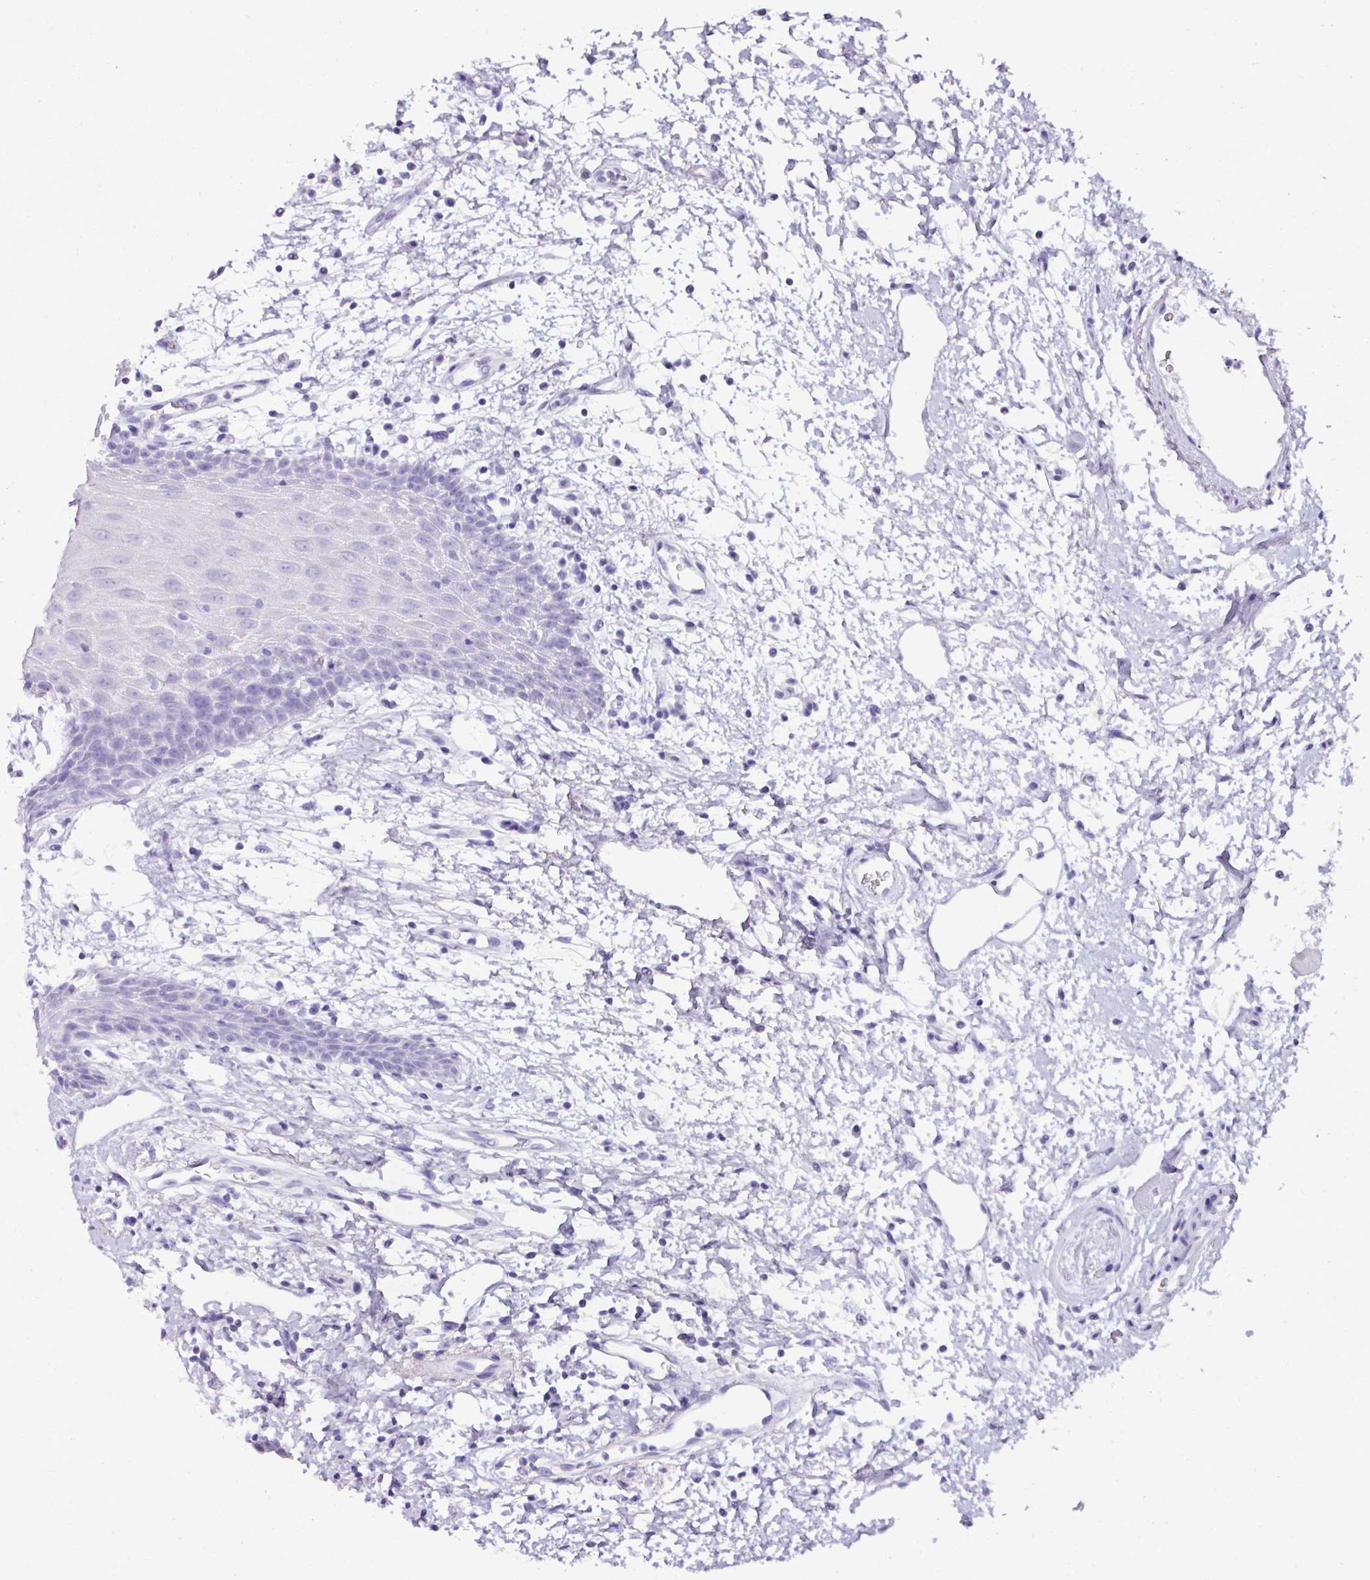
{"staining": {"intensity": "negative", "quantity": "none", "location": "none"}, "tissue": "oral mucosa", "cell_type": "Squamous epithelial cells", "image_type": "normal", "snomed": [{"axis": "morphology", "description": "Normal tissue, NOS"}, {"axis": "topography", "description": "Oral tissue"}, {"axis": "topography", "description": "Tounge, NOS"}], "caption": "DAB immunohistochemical staining of unremarkable human oral mucosa displays no significant expression in squamous epithelial cells. (Brightfield microscopy of DAB (3,3'-diaminobenzidine) immunohistochemistry (IHC) at high magnification).", "gene": "NAPSA", "patient": {"sex": "female", "age": 59}}